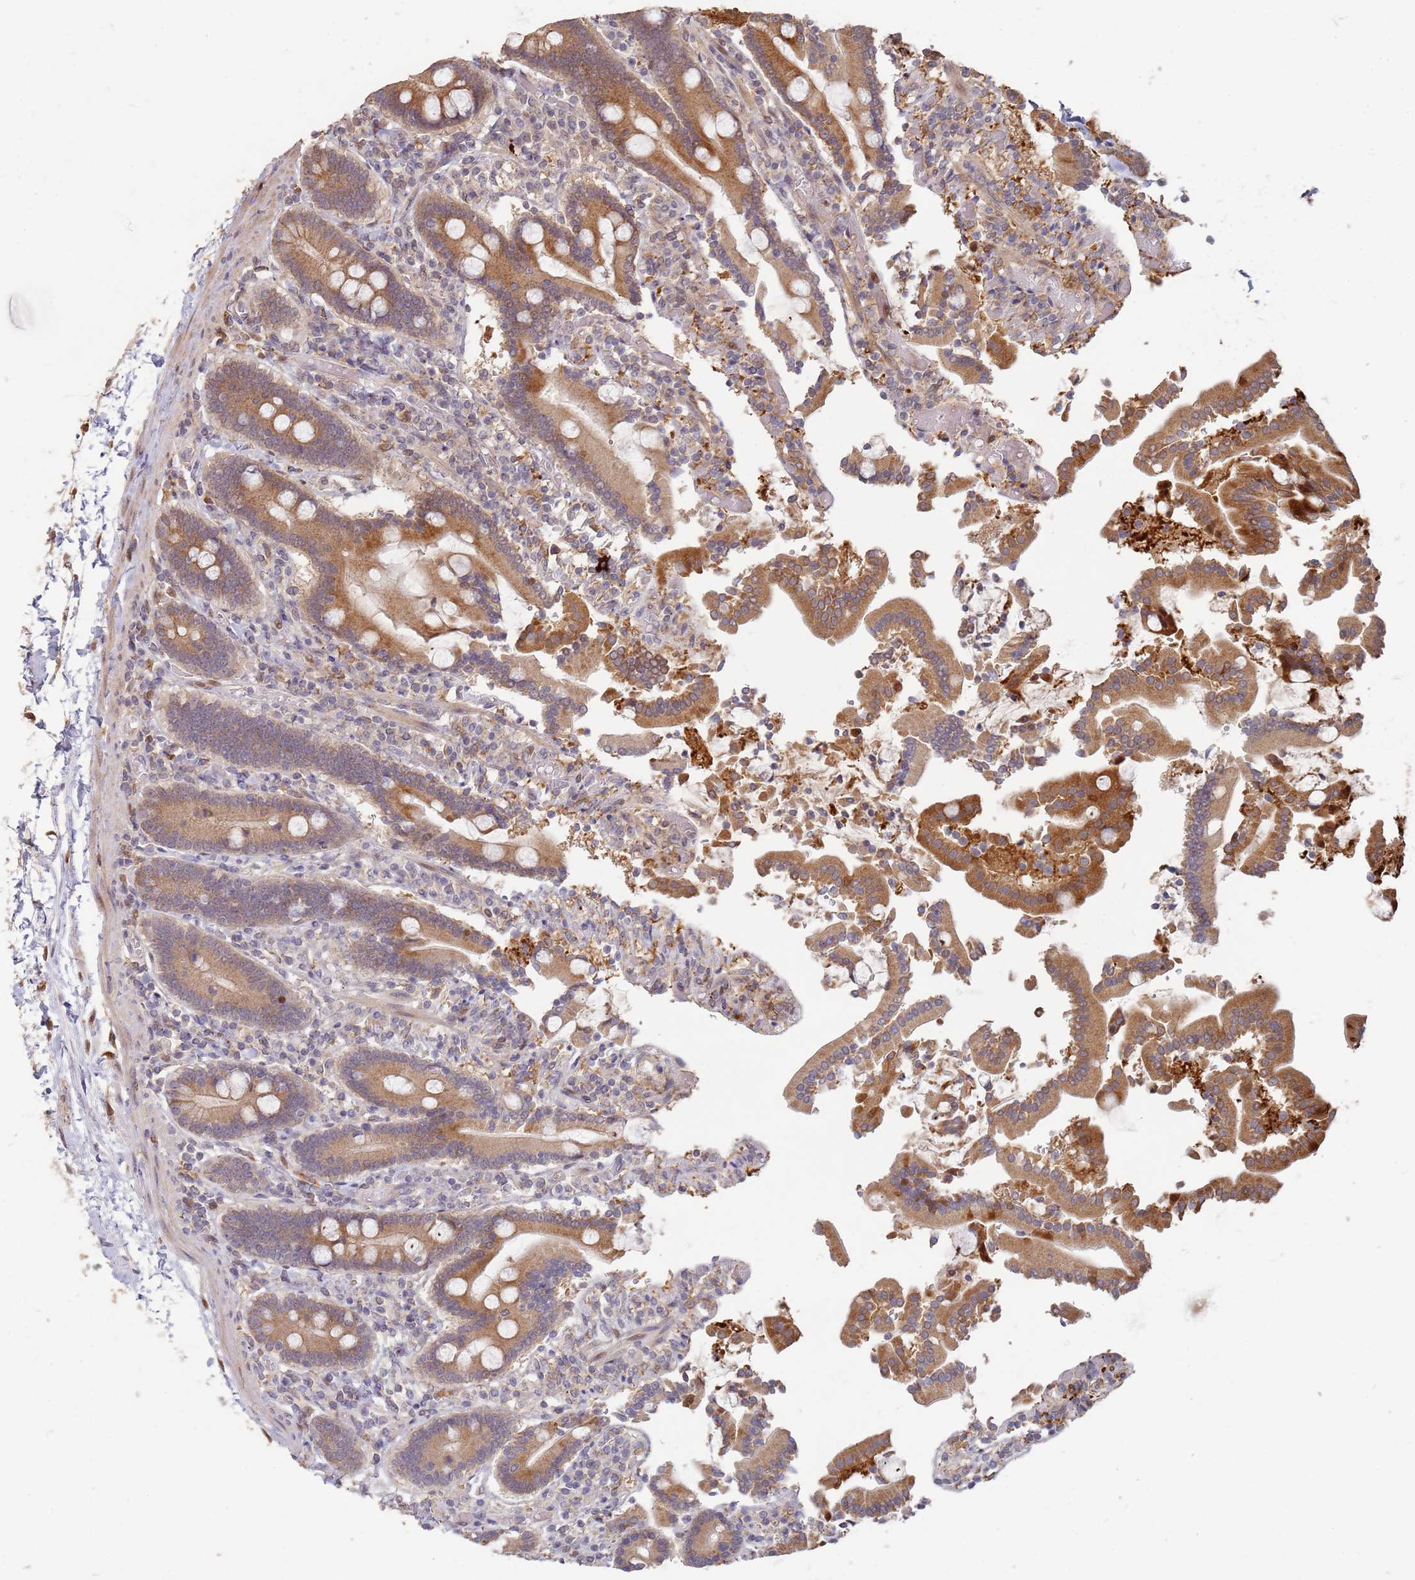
{"staining": {"intensity": "strong", "quantity": "25%-75%", "location": "cytoplasmic/membranous"}, "tissue": "duodenum", "cell_type": "Glandular cells", "image_type": "normal", "snomed": [{"axis": "morphology", "description": "Normal tissue, NOS"}, {"axis": "topography", "description": "Duodenum"}], "caption": "The micrograph demonstrates a brown stain indicating the presence of a protein in the cytoplasmic/membranous of glandular cells in duodenum.", "gene": "MPEG1", "patient": {"sex": "male", "age": 55}}